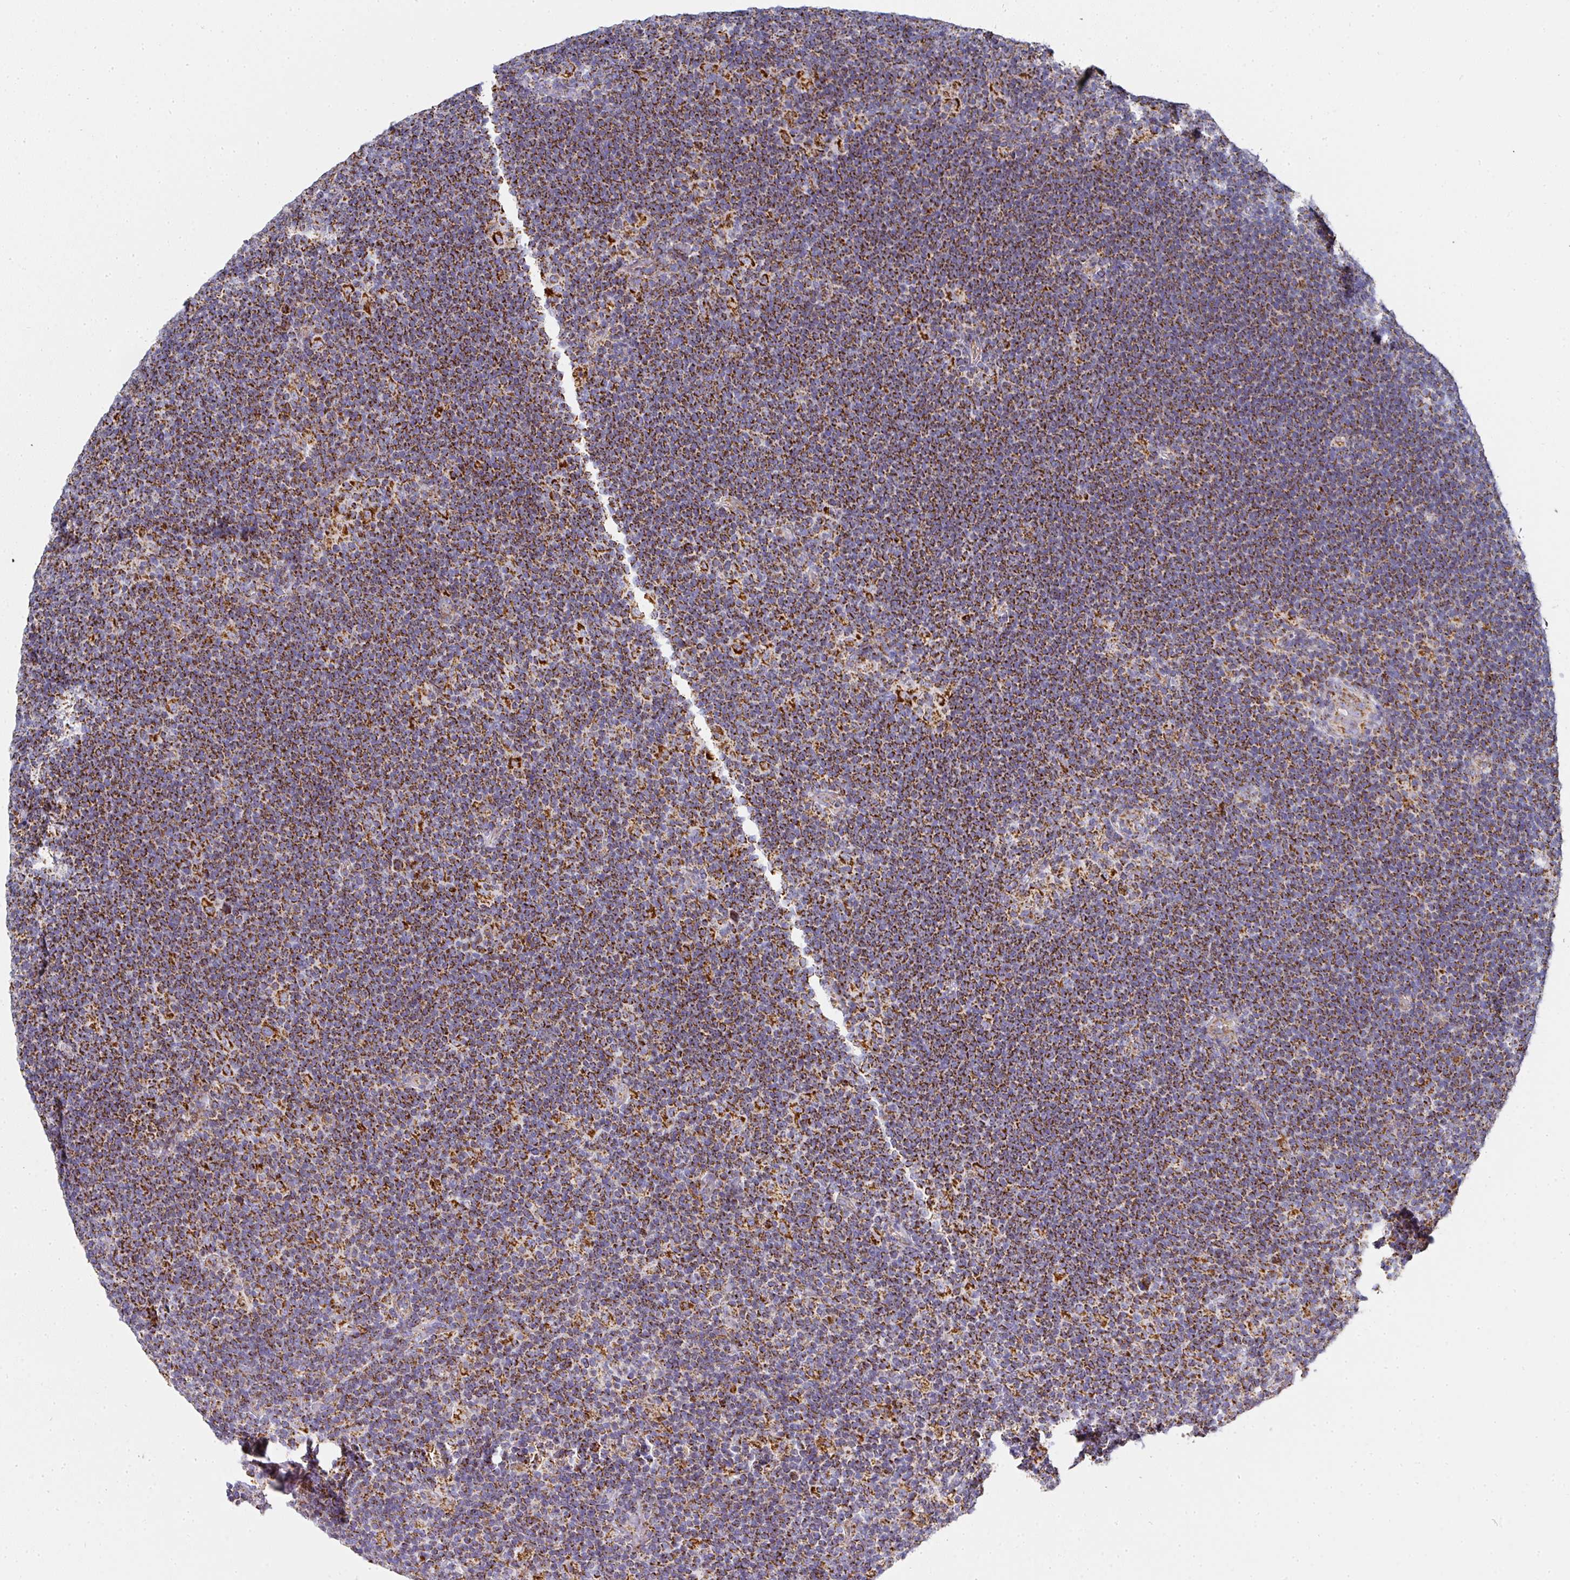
{"staining": {"intensity": "strong", "quantity": ">75%", "location": "cytoplasmic/membranous"}, "tissue": "lymphoma", "cell_type": "Tumor cells", "image_type": "cancer", "snomed": [{"axis": "morphology", "description": "Hodgkin's disease, NOS"}, {"axis": "topography", "description": "Lymph node"}], "caption": "Hodgkin's disease stained with DAB (3,3'-diaminobenzidine) immunohistochemistry shows high levels of strong cytoplasmic/membranous positivity in about >75% of tumor cells. The staining was performed using DAB to visualize the protein expression in brown, while the nuclei were stained in blue with hematoxylin (Magnification: 20x).", "gene": "UQCRFS1", "patient": {"sex": "female", "age": 57}}